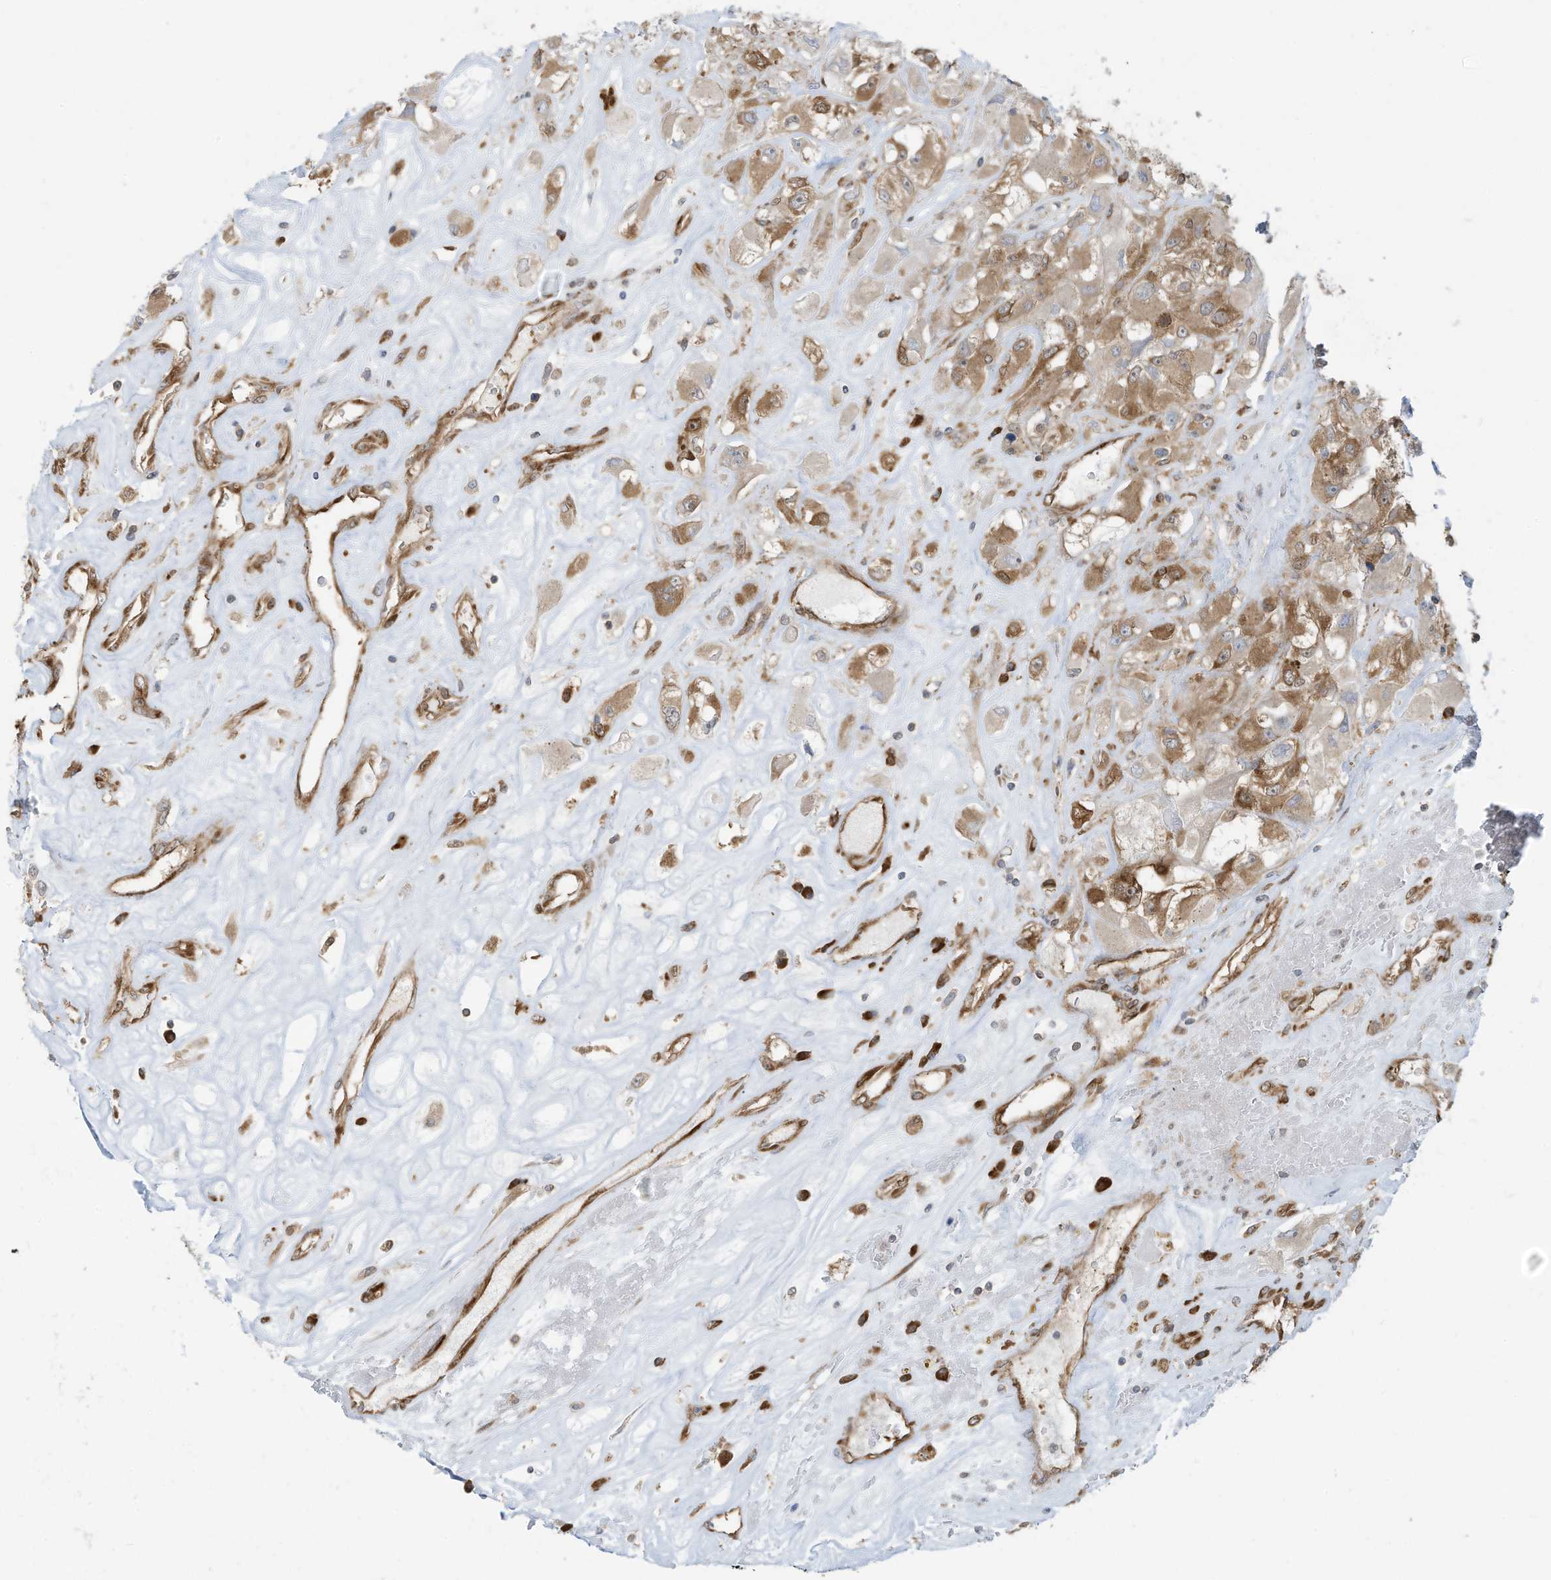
{"staining": {"intensity": "moderate", "quantity": ">75%", "location": "cytoplasmic/membranous"}, "tissue": "renal cancer", "cell_type": "Tumor cells", "image_type": "cancer", "snomed": [{"axis": "morphology", "description": "Adenocarcinoma, NOS"}, {"axis": "topography", "description": "Kidney"}], "caption": "High-magnification brightfield microscopy of adenocarcinoma (renal) stained with DAB (brown) and counterstained with hematoxylin (blue). tumor cells exhibit moderate cytoplasmic/membranous positivity is seen in about>75% of cells.", "gene": "USE1", "patient": {"sex": "female", "age": 52}}